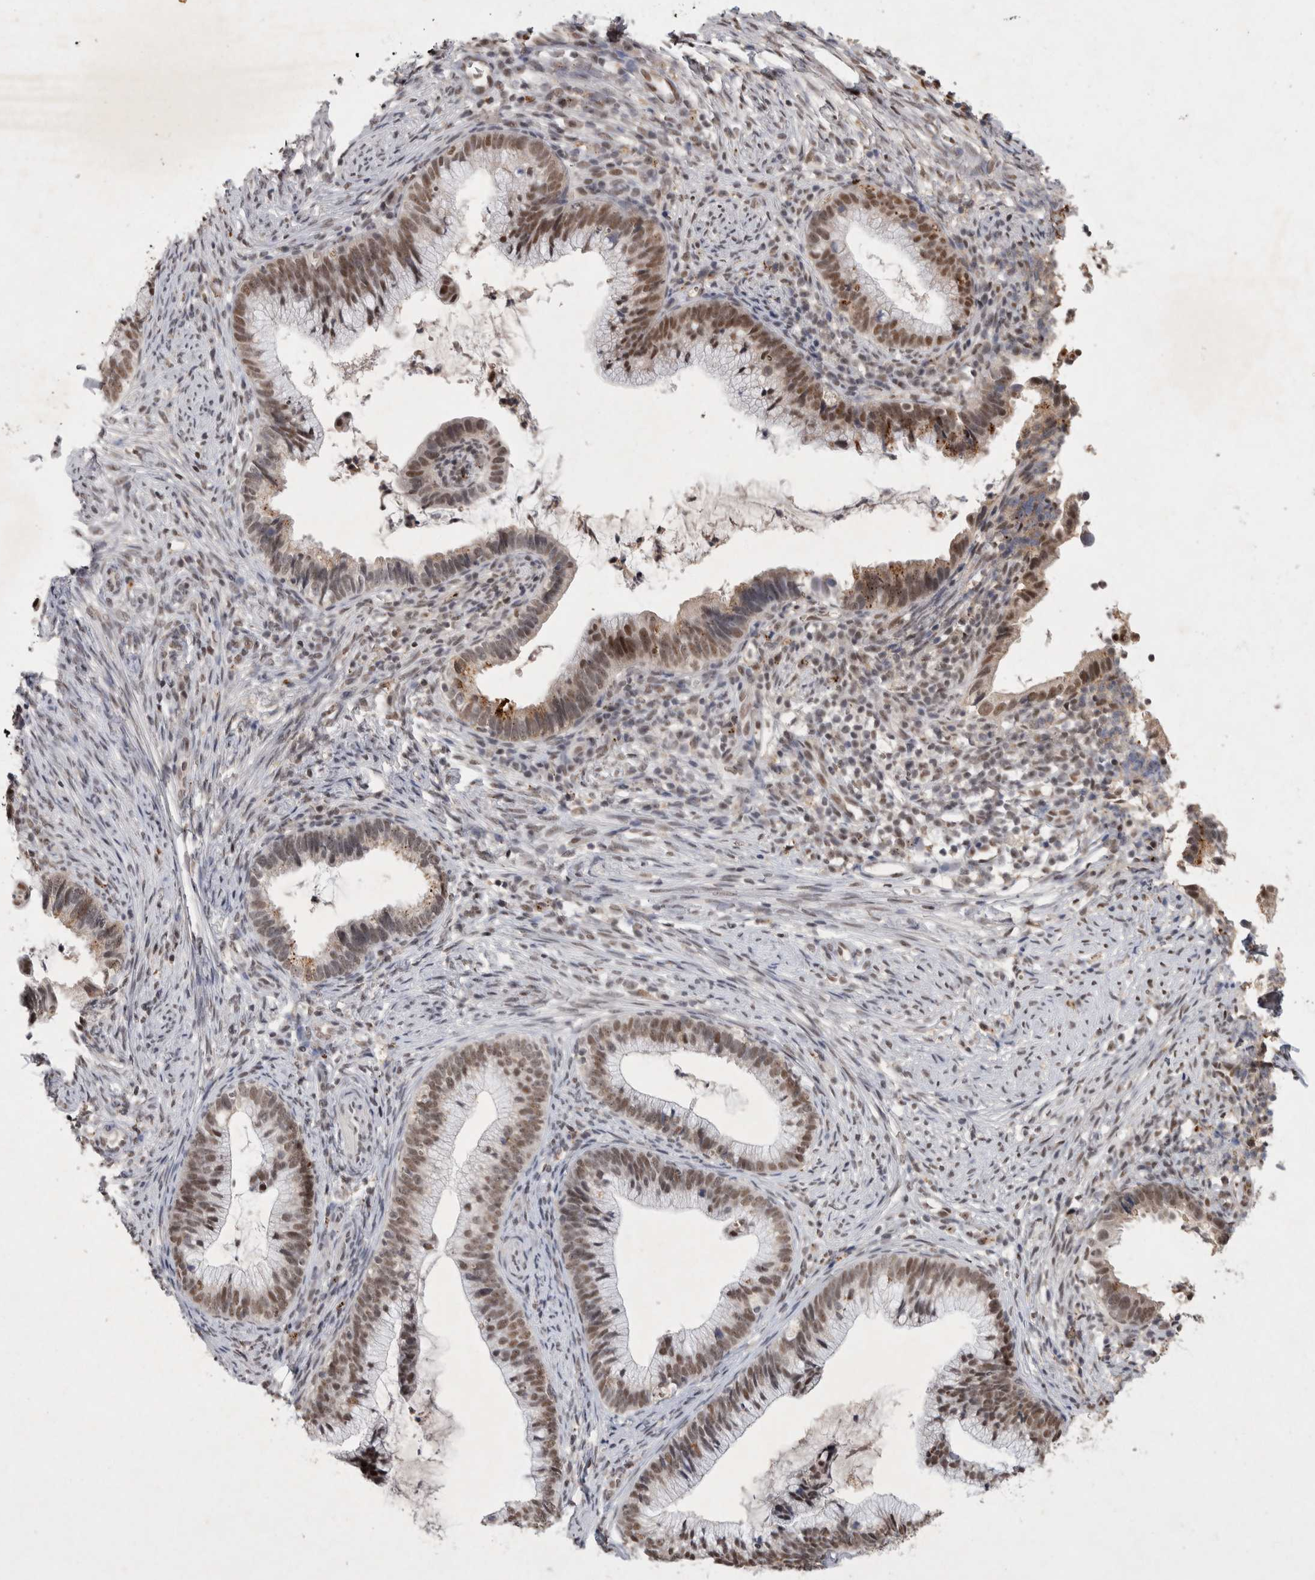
{"staining": {"intensity": "moderate", "quantity": ">75%", "location": "nuclear"}, "tissue": "cervical cancer", "cell_type": "Tumor cells", "image_type": "cancer", "snomed": [{"axis": "morphology", "description": "Adenocarcinoma, NOS"}, {"axis": "topography", "description": "Cervix"}], "caption": "Immunohistochemistry staining of cervical adenocarcinoma, which shows medium levels of moderate nuclear expression in approximately >75% of tumor cells indicating moderate nuclear protein positivity. The staining was performed using DAB (brown) for protein detection and nuclei were counterstained in hematoxylin (blue).", "gene": "XRCC5", "patient": {"sex": "female", "age": 36}}